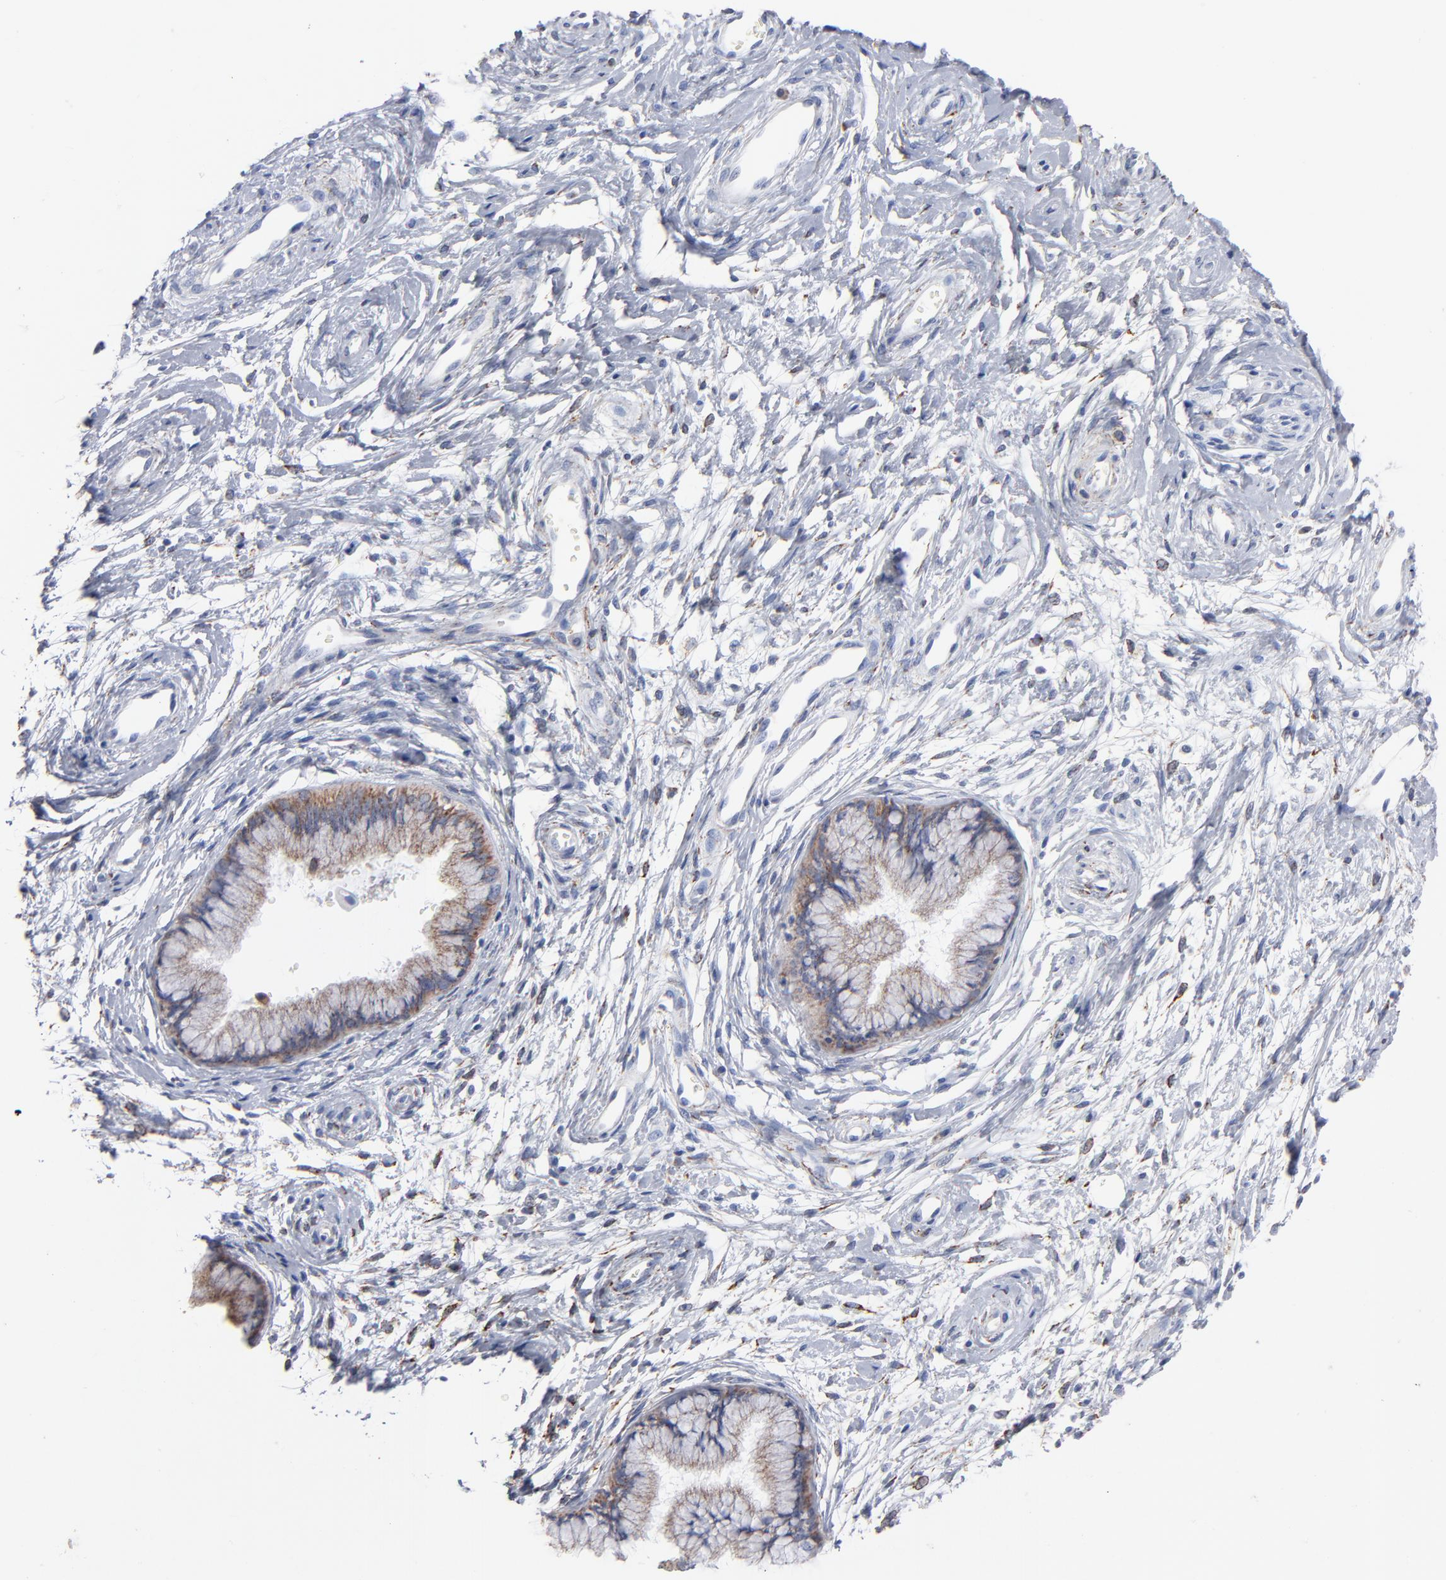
{"staining": {"intensity": "weak", "quantity": ">75%", "location": "cytoplasmic/membranous"}, "tissue": "cervix", "cell_type": "Glandular cells", "image_type": "normal", "snomed": [{"axis": "morphology", "description": "Normal tissue, NOS"}, {"axis": "topography", "description": "Cervix"}], "caption": "Normal cervix reveals weak cytoplasmic/membranous expression in approximately >75% of glandular cells, visualized by immunohistochemistry. Using DAB (brown) and hematoxylin (blue) stains, captured at high magnification using brightfield microscopy.", "gene": "CHCHD10", "patient": {"sex": "female", "age": 39}}